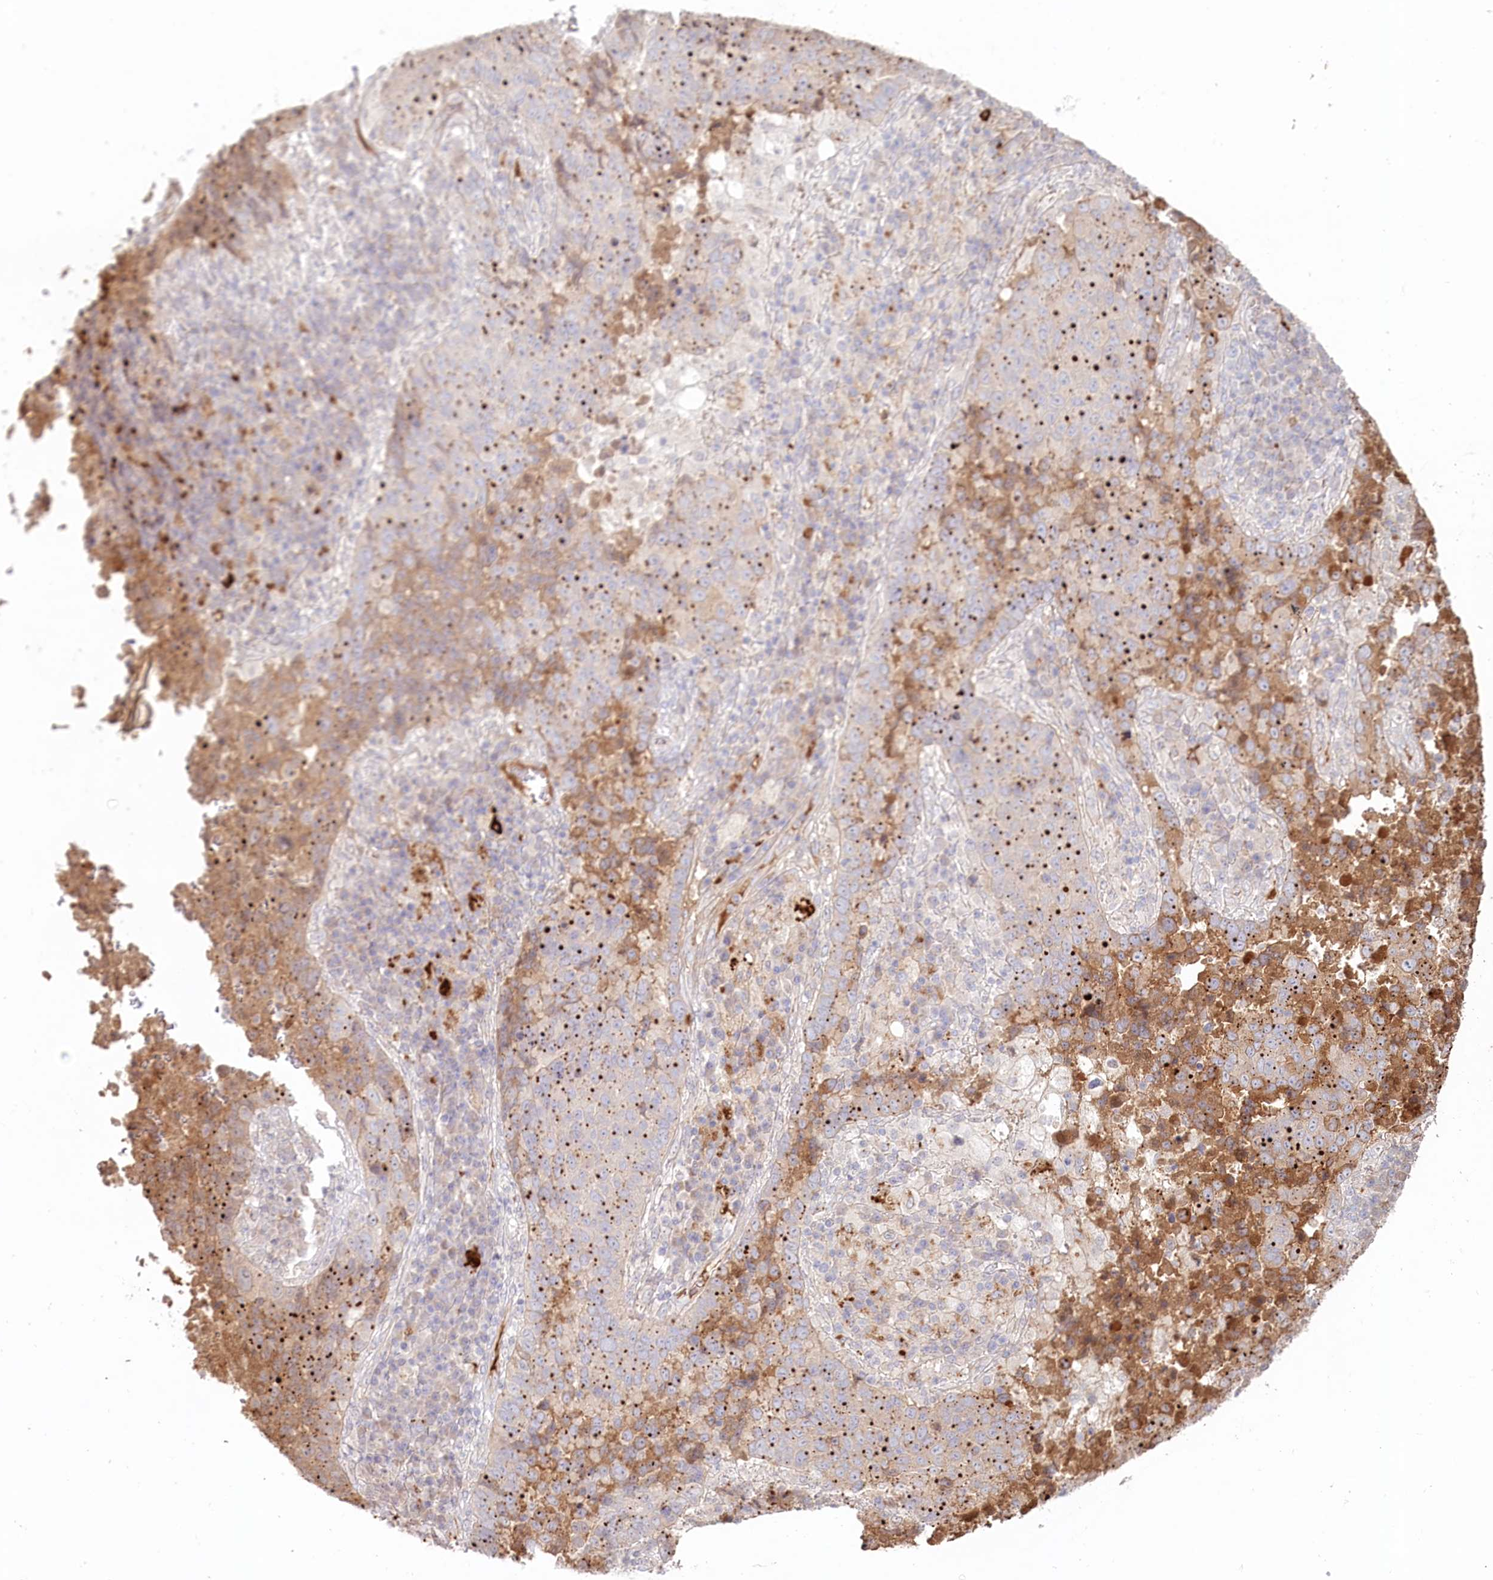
{"staining": {"intensity": "weak", "quantity": "<25%", "location": "cytoplasmic/membranous"}, "tissue": "lung cancer", "cell_type": "Tumor cells", "image_type": "cancer", "snomed": [{"axis": "morphology", "description": "Squamous cell carcinoma, NOS"}, {"axis": "topography", "description": "Lung"}], "caption": "The immunohistochemistry histopathology image has no significant staining in tumor cells of squamous cell carcinoma (lung) tissue.", "gene": "PSAPL1", "patient": {"sex": "male", "age": 73}}